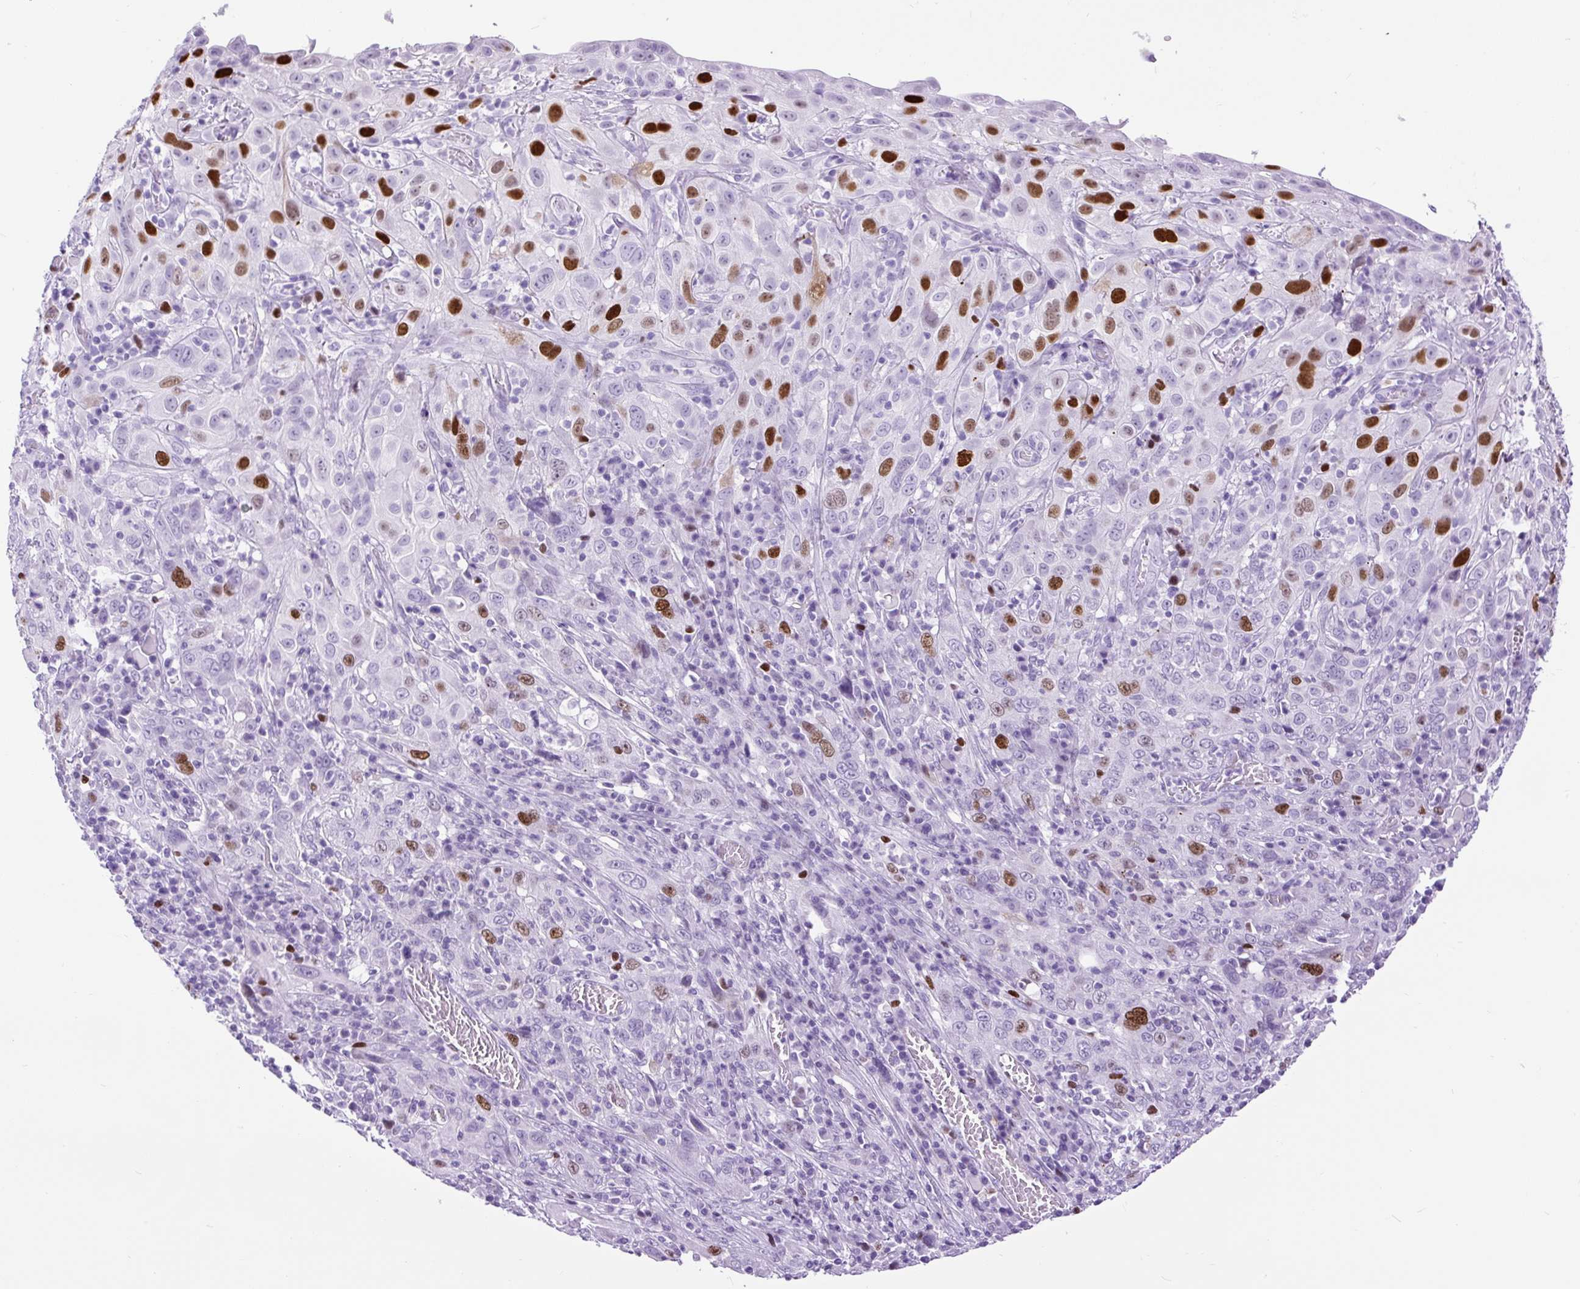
{"staining": {"intensity": "strong", "quantity": "<25%", "location": "nuclear"}, "tissue": "cervical cancer", "cell_type": "Tumor cells", "image_type": "cancer", "snomed": [{"axis": "morphology", "description": "Squamous cell carcinoma, NOS"}, {"axis": "topography", "description": "Cervix"}], "caption": "Immunohistochemical staining of human cervical squamous cell carcinoma shows medium levels of strong nuclear positivity in approximately <25% of tumor cells.", "gene": "RACGAP1", "patient": {"sex": "female", "age": 46}}